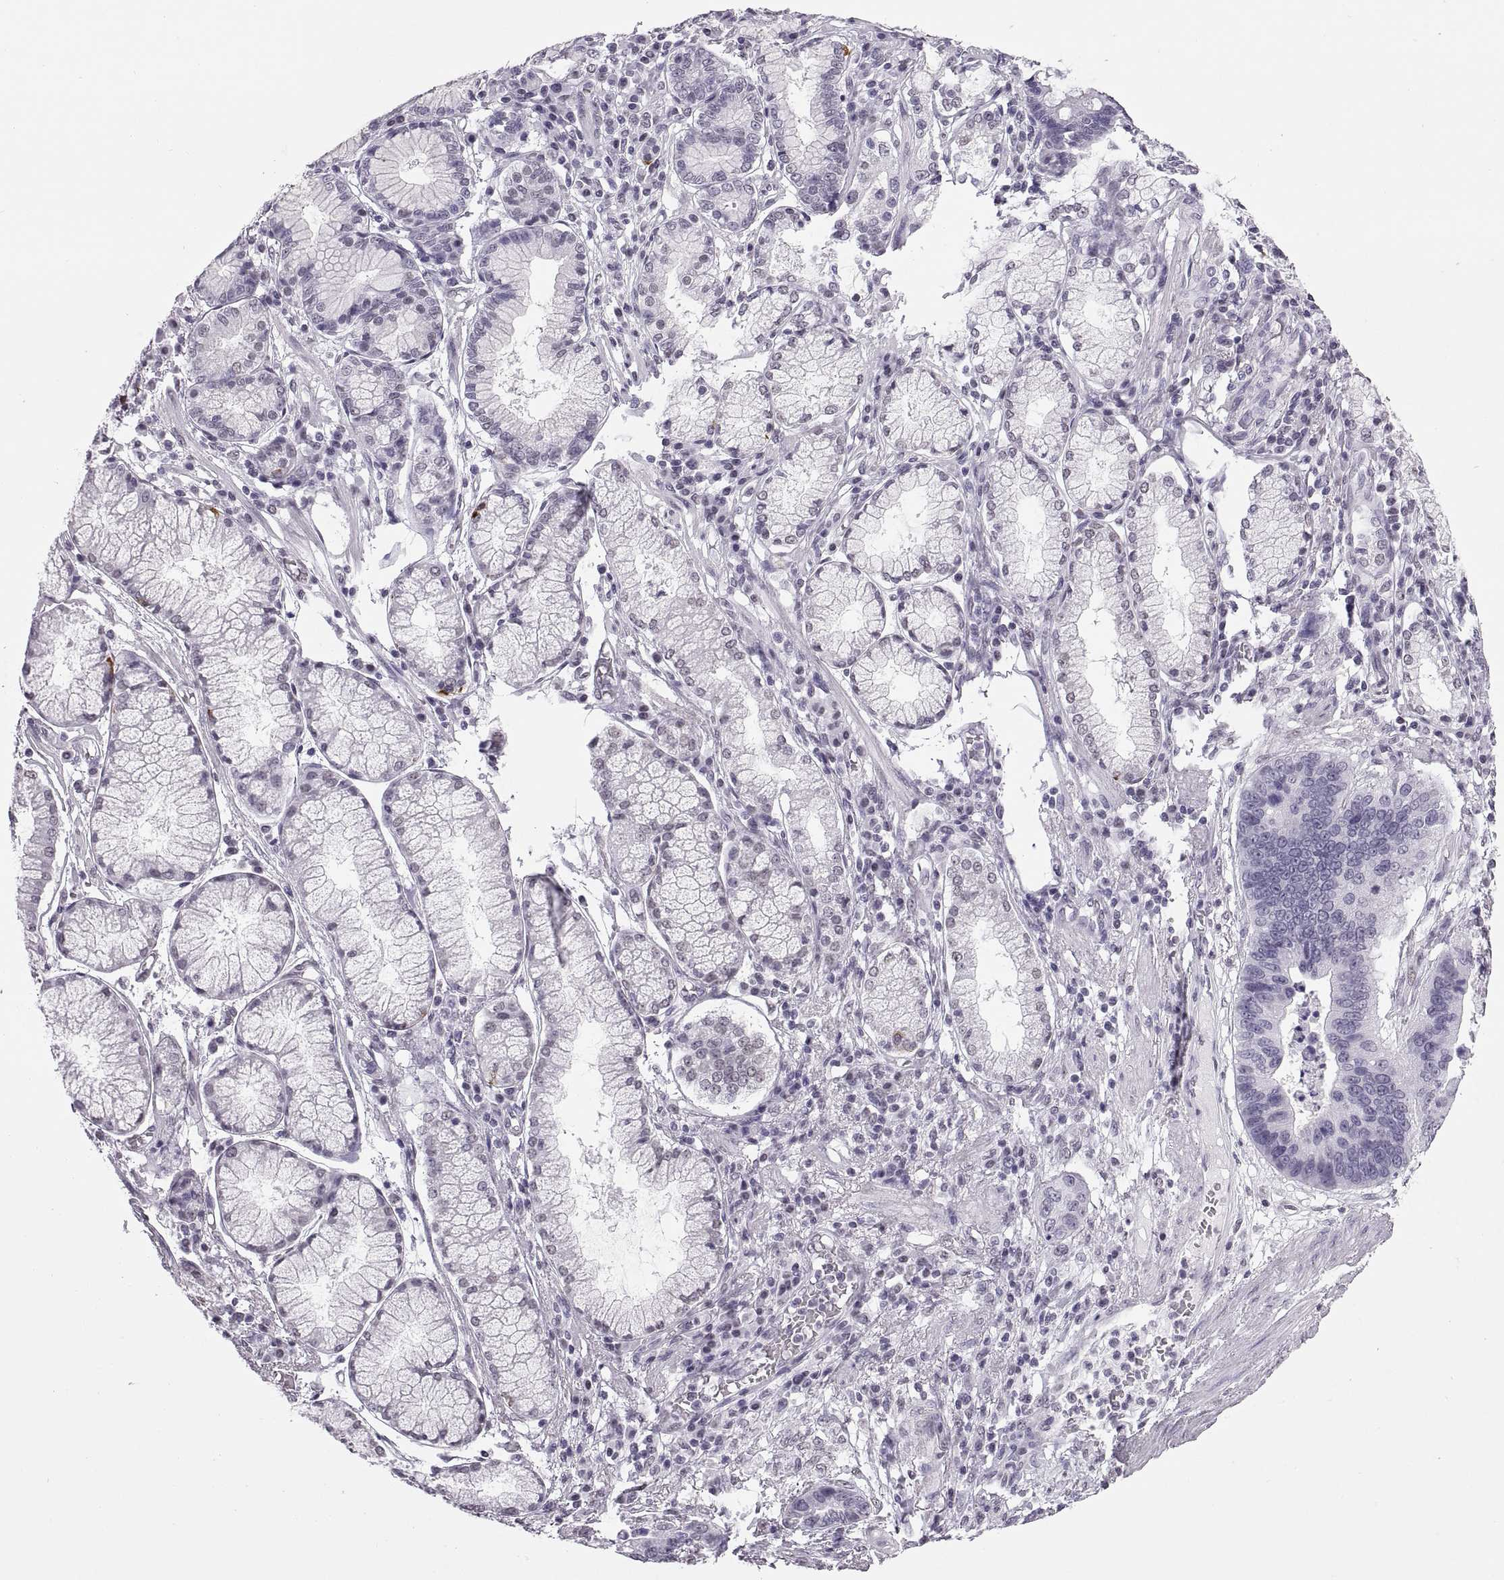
{"staining": {"intensity": "negative", "quantity": "none", "location": "none"}, "tissue": "stomach cancer", "cell_type": "Tumor cells", "image_type": "cancer", "snomed": [{"axis": "morphology", "description": "Adenocarcinoma, NOS"}, {"axis": "topography", "description": "Stomach"}], "caption": "This is a micrograph of immunohistochemistry staining of stomach cancer (adenocarcinoma), which shows no positivity in tumor cells. Brightfield microscopy of immunohistochemistry stained with DAB (brown) and hematoxylin (blue), captured at high magnification.", "gene": "CARTPT", "patient": {"sex": "male", "age": 84}}